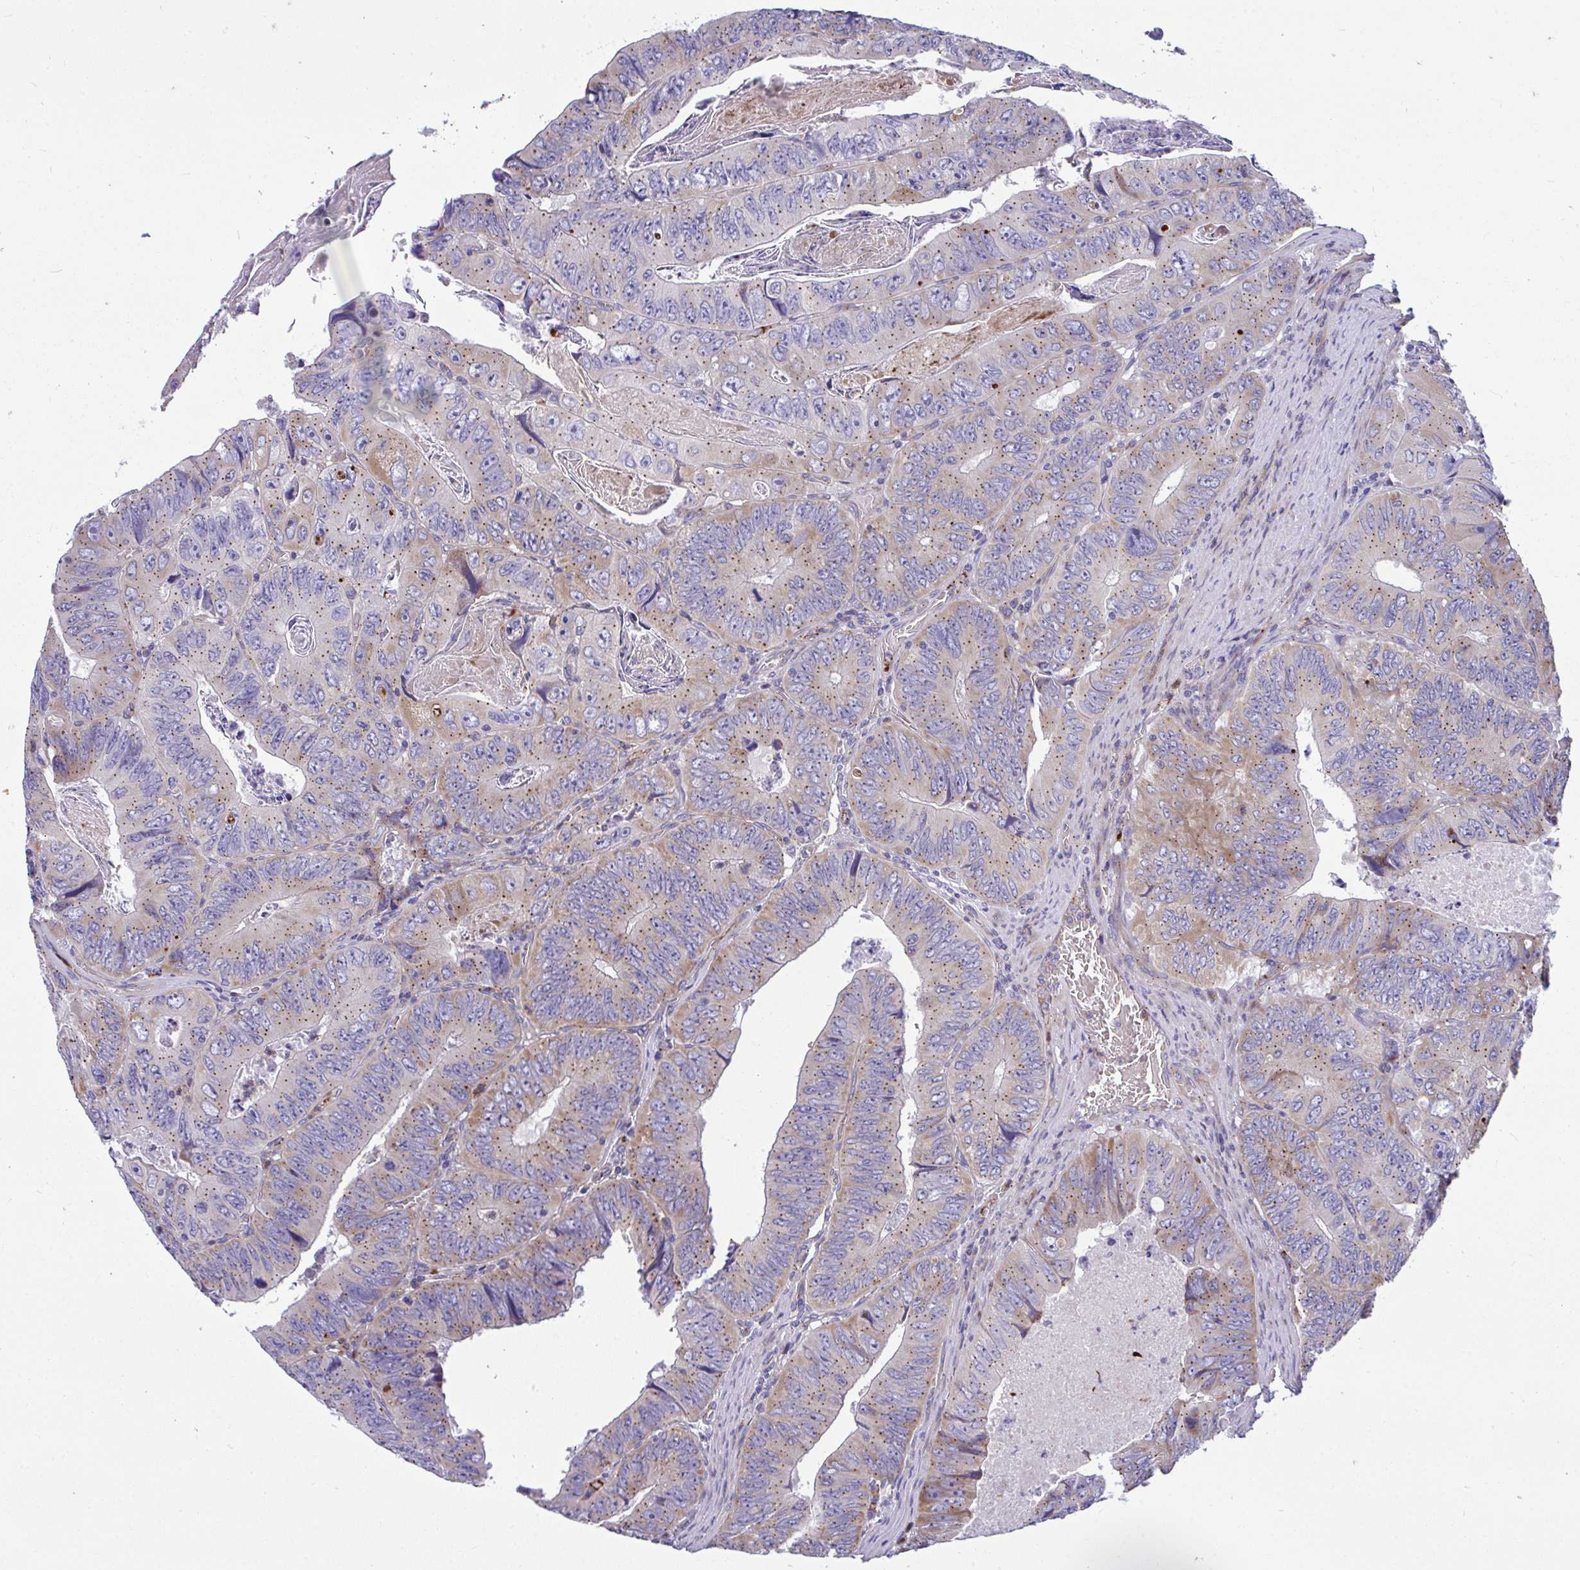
{"staining": {"intensity": "weak", "quantity": "25%-75%", "location": "cytoplasmic/membranous"}, "tissue": "colorectal cancer", "cell_type": "Tumor cells", "image_type": "cancer", "snomed": [{"axis": "morphology", "description": "Adenocarcinoma, NOS"}, {"axis": "topography", "description": "Colon"}], "caption": "About 25%-75% of tumor cells in human colorectal cancer demonstrate weak cytoplasmic/membranous protein staining as visualized by brown immunohistochemical staining.", "gene": "MRPS16", "patient": {"sex": "female", "age": 84}}